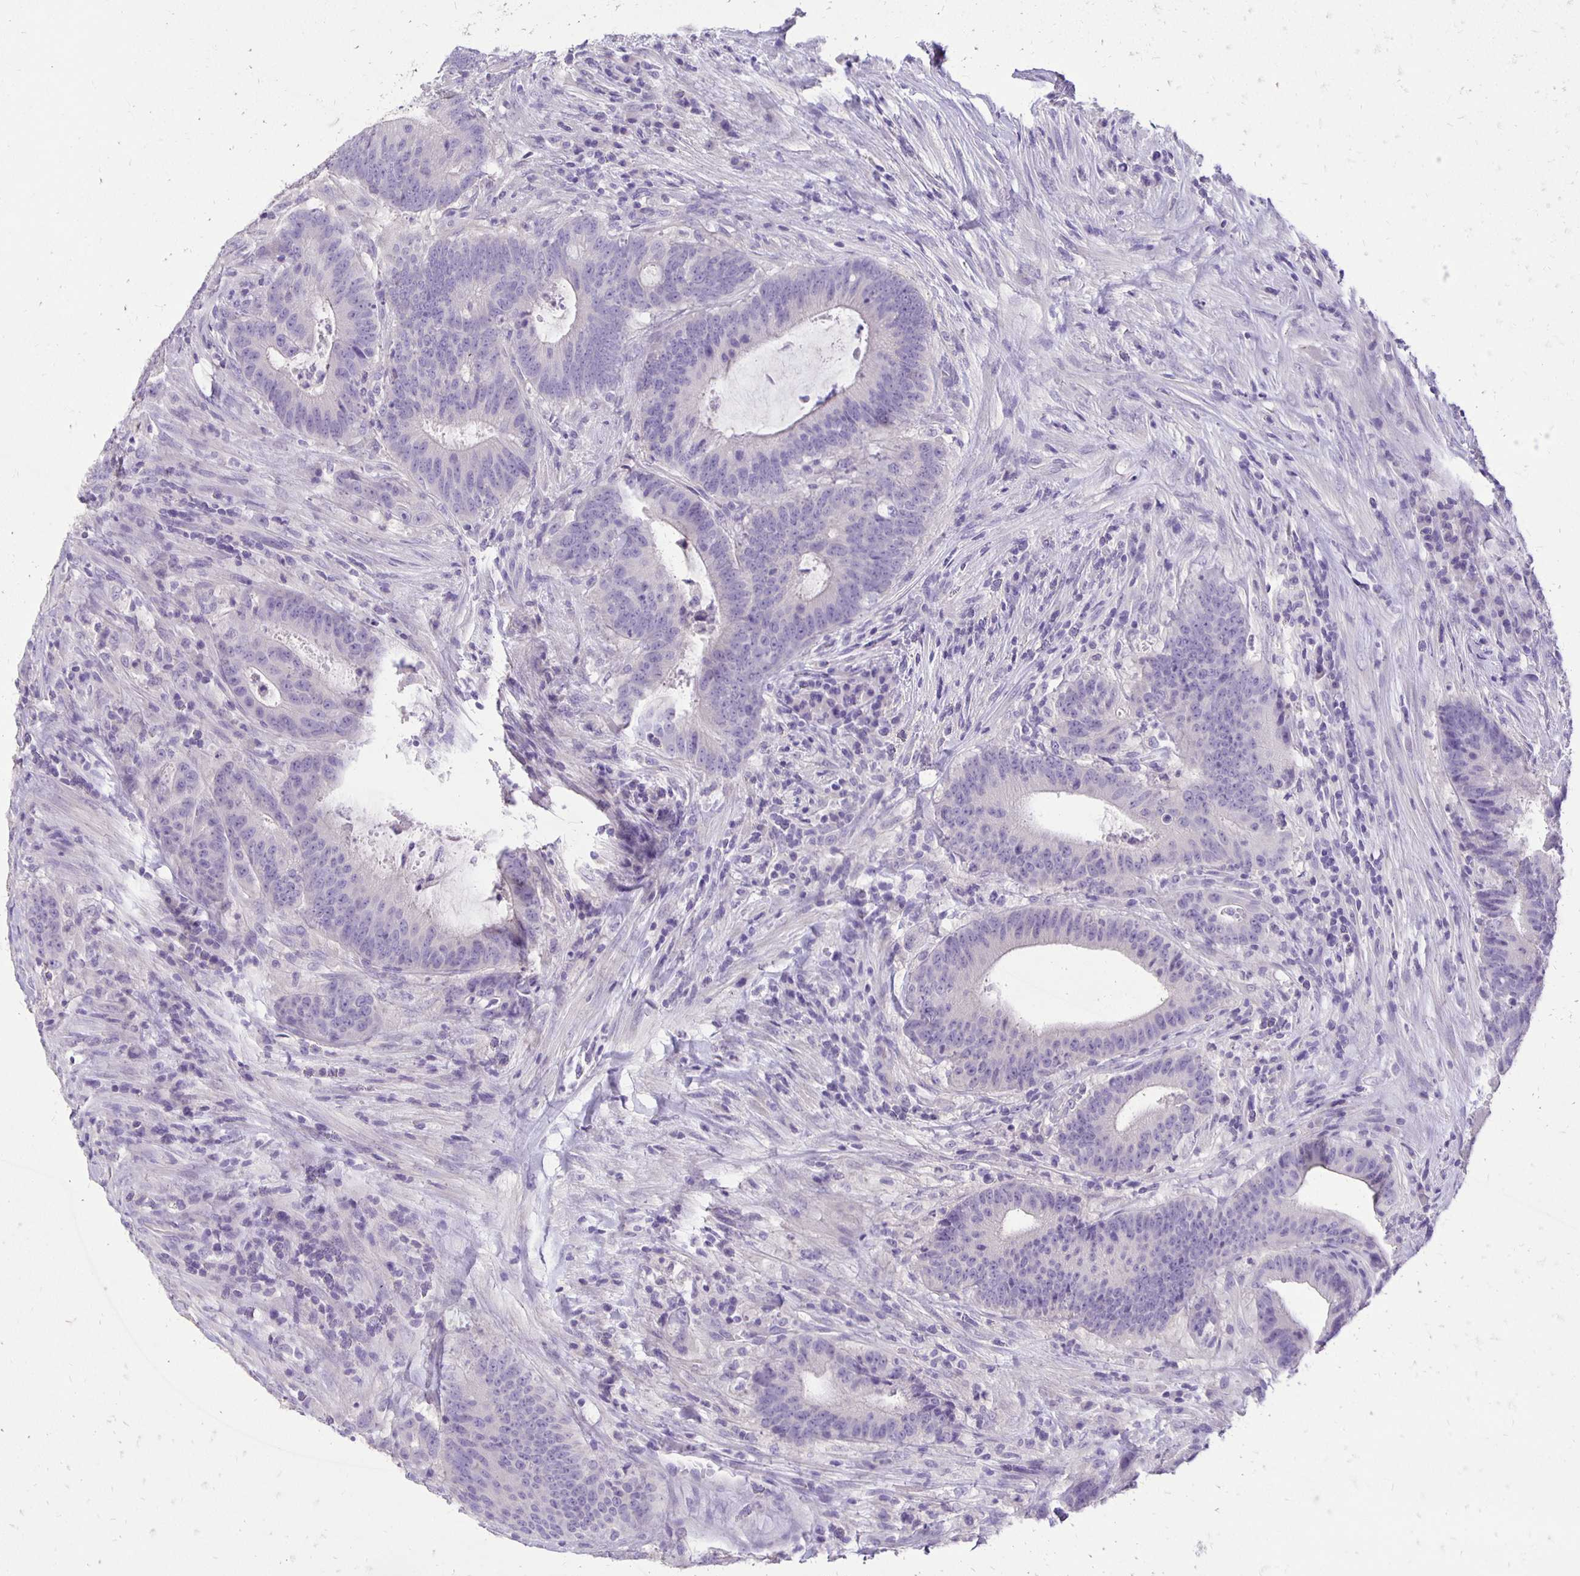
{"staining": {"intensity": "negative", "quantity": "none", "location": "none"}, "tissue": "colorectal cancer", "cell_type": "Tumor cells", "image_type": "cancer", "snomed": [{"axis": "morphology", "description": "Adenocarcinoma, NOS"}, {"axis": "topography", "description": "Colon"}], "caption": "High power microscopy image of an immunohistochemistry (IHC) photomicrograph of colorectal adenocarcinoma, revealing no significant staining in tumor cells.", "gene": "ANKRD45", "patient": {"sex": "female", "age": 43}}